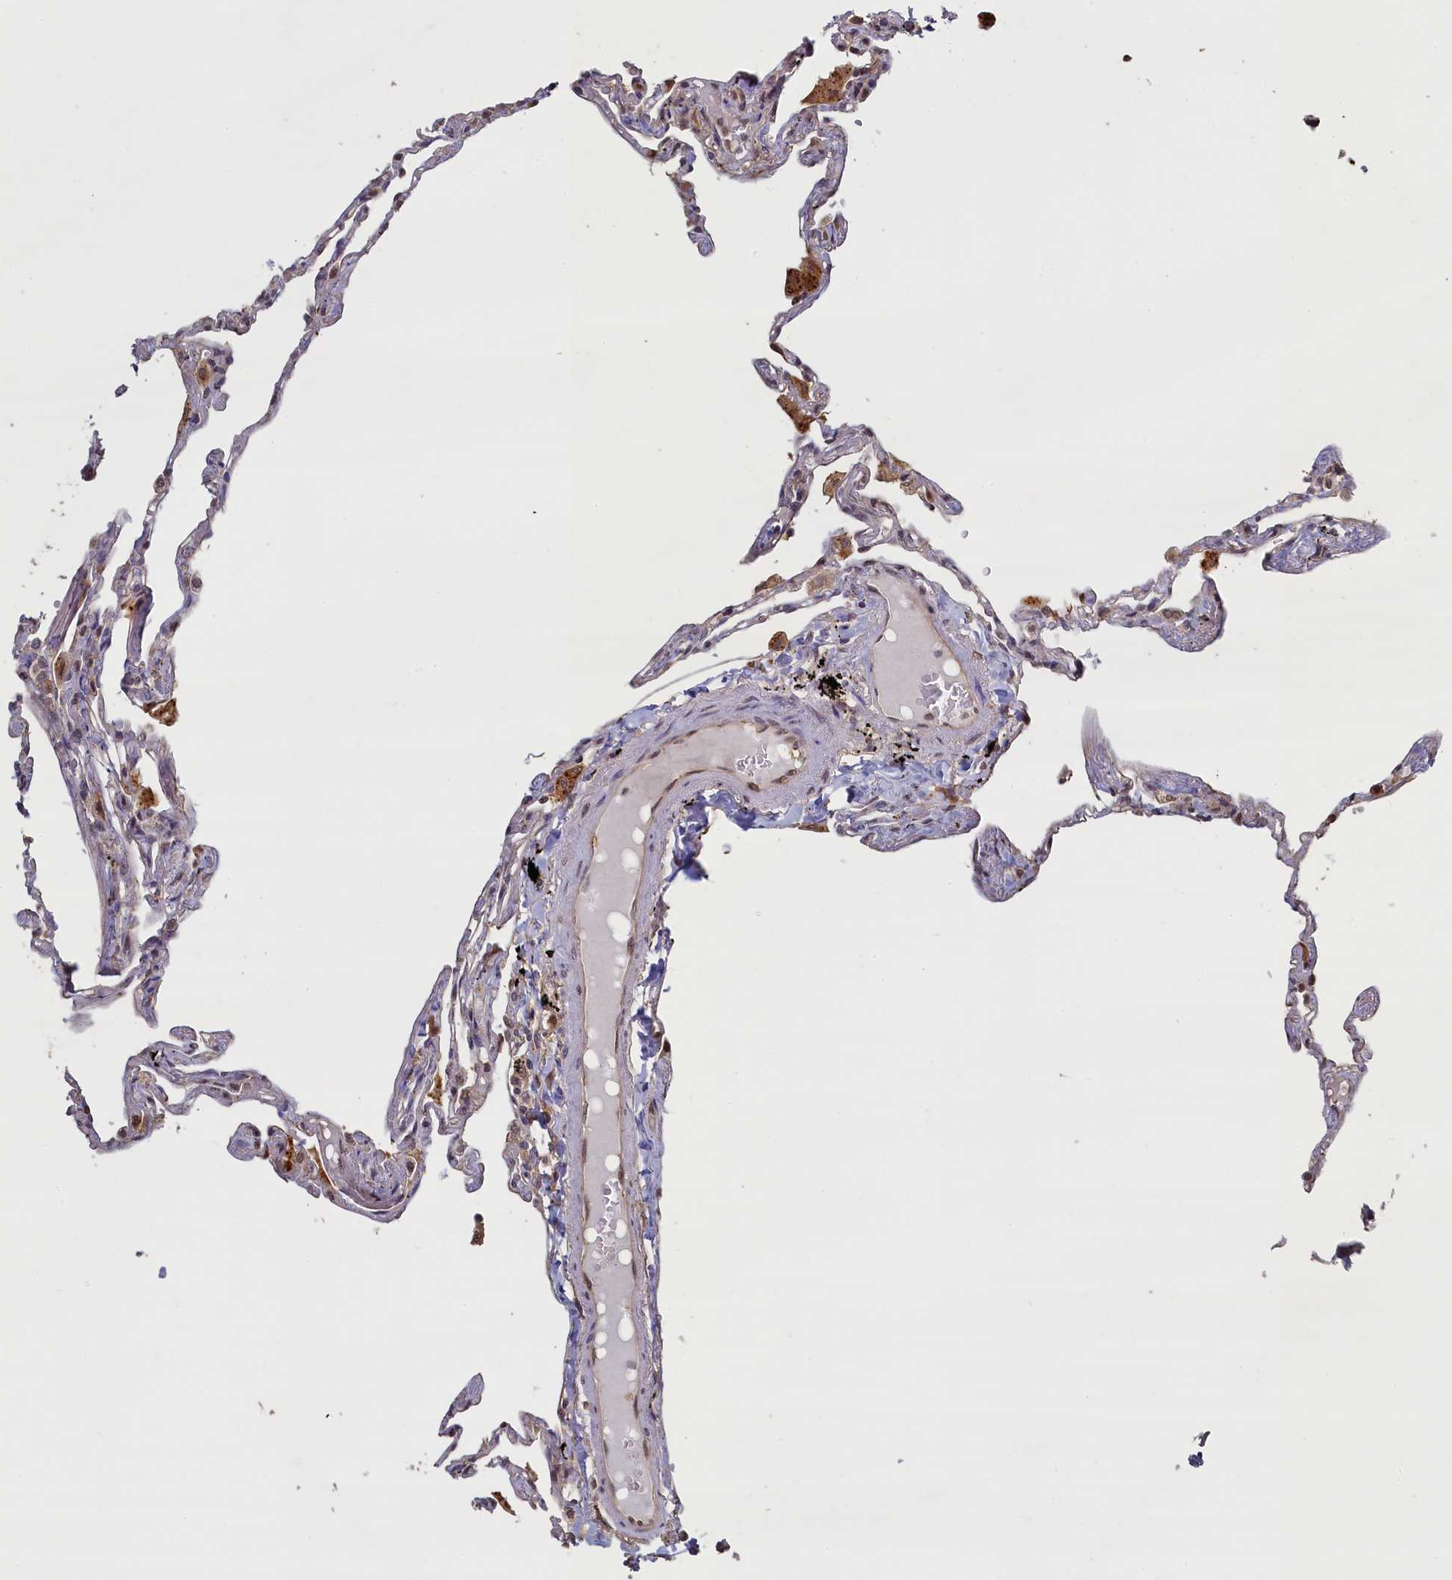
{"staining": {"intensity": "weak", "quantity": "<25%", "location": "cytoplasmic/membranous"}, "tissue": "lung", "cell_type": "Alveolar cells", "image_type": "normal", "snomed": [{"axis": "morphology", "description": "Normal tissue, NOS"}, {"axis": "topography", "description": "Lung"}], "caption": "Immunohistochemistry micrograph of normal lung: human lung stained with DAB exhibits no significant protein expression in alveolar cells.", "gene": "UCHL3", "patient": {"sex": "female", "age": 67}}